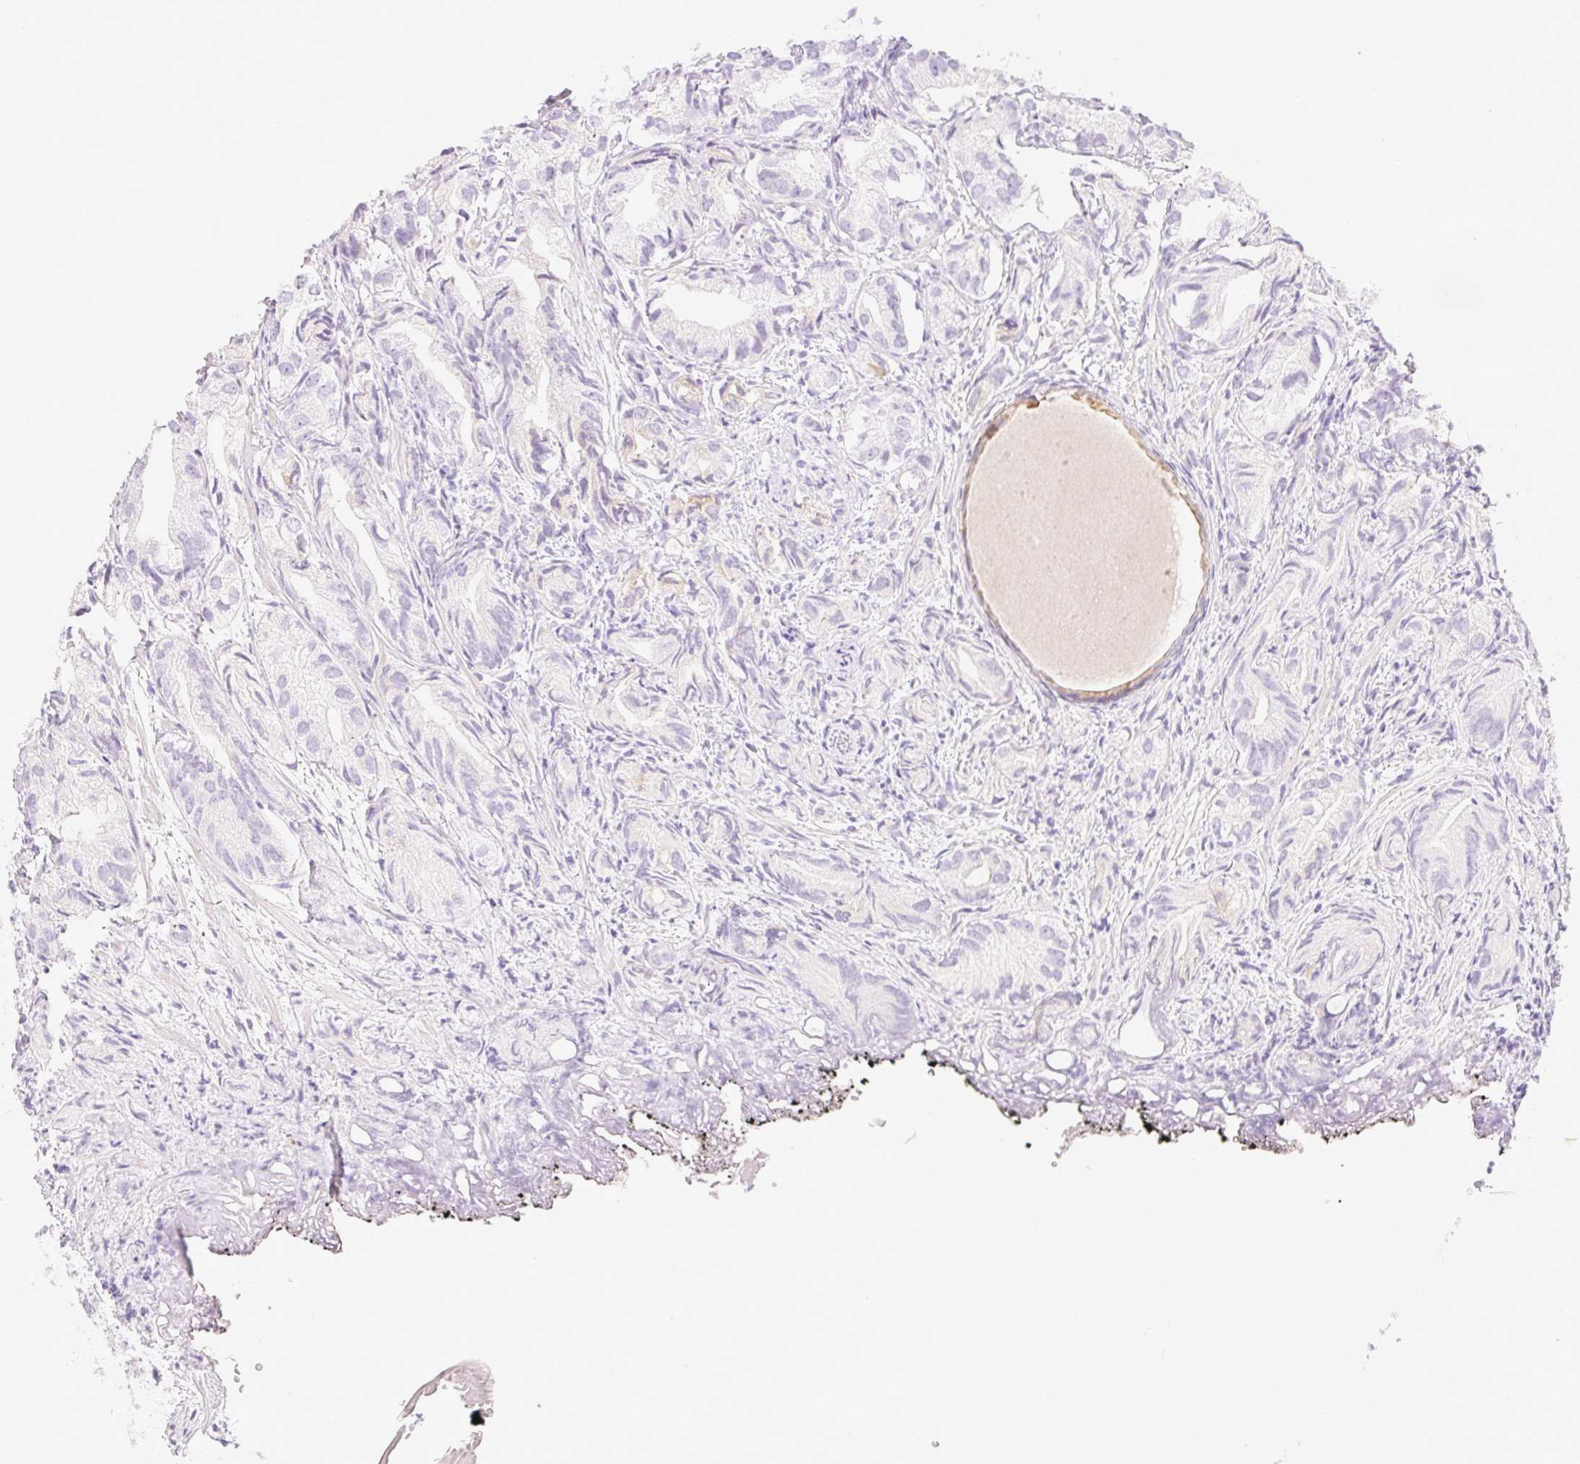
{"staining": {"intensity": "negative", "quantity": "none", "location": "none"}, "tissue": "prostate cancer", "cell_type": "Tumor cells", "image_type": "cancer", "snomed": [{"axis": "morphology", "description": "Adenocarcinoma, High grade"}, {"axis": "topography", "description": "Prostate"}], "caption": "A histopathology image of human prostate high-grade adenocarcinoma is negative for staining in tumor cells. (Stains: DAB immunohistochemistry (IHC) with hematoxylin counter stain, Microscopy: brightfield microscopy at high magnification).", "gene": "MIA2", "patient": {"sex": "male", "age": 82}}